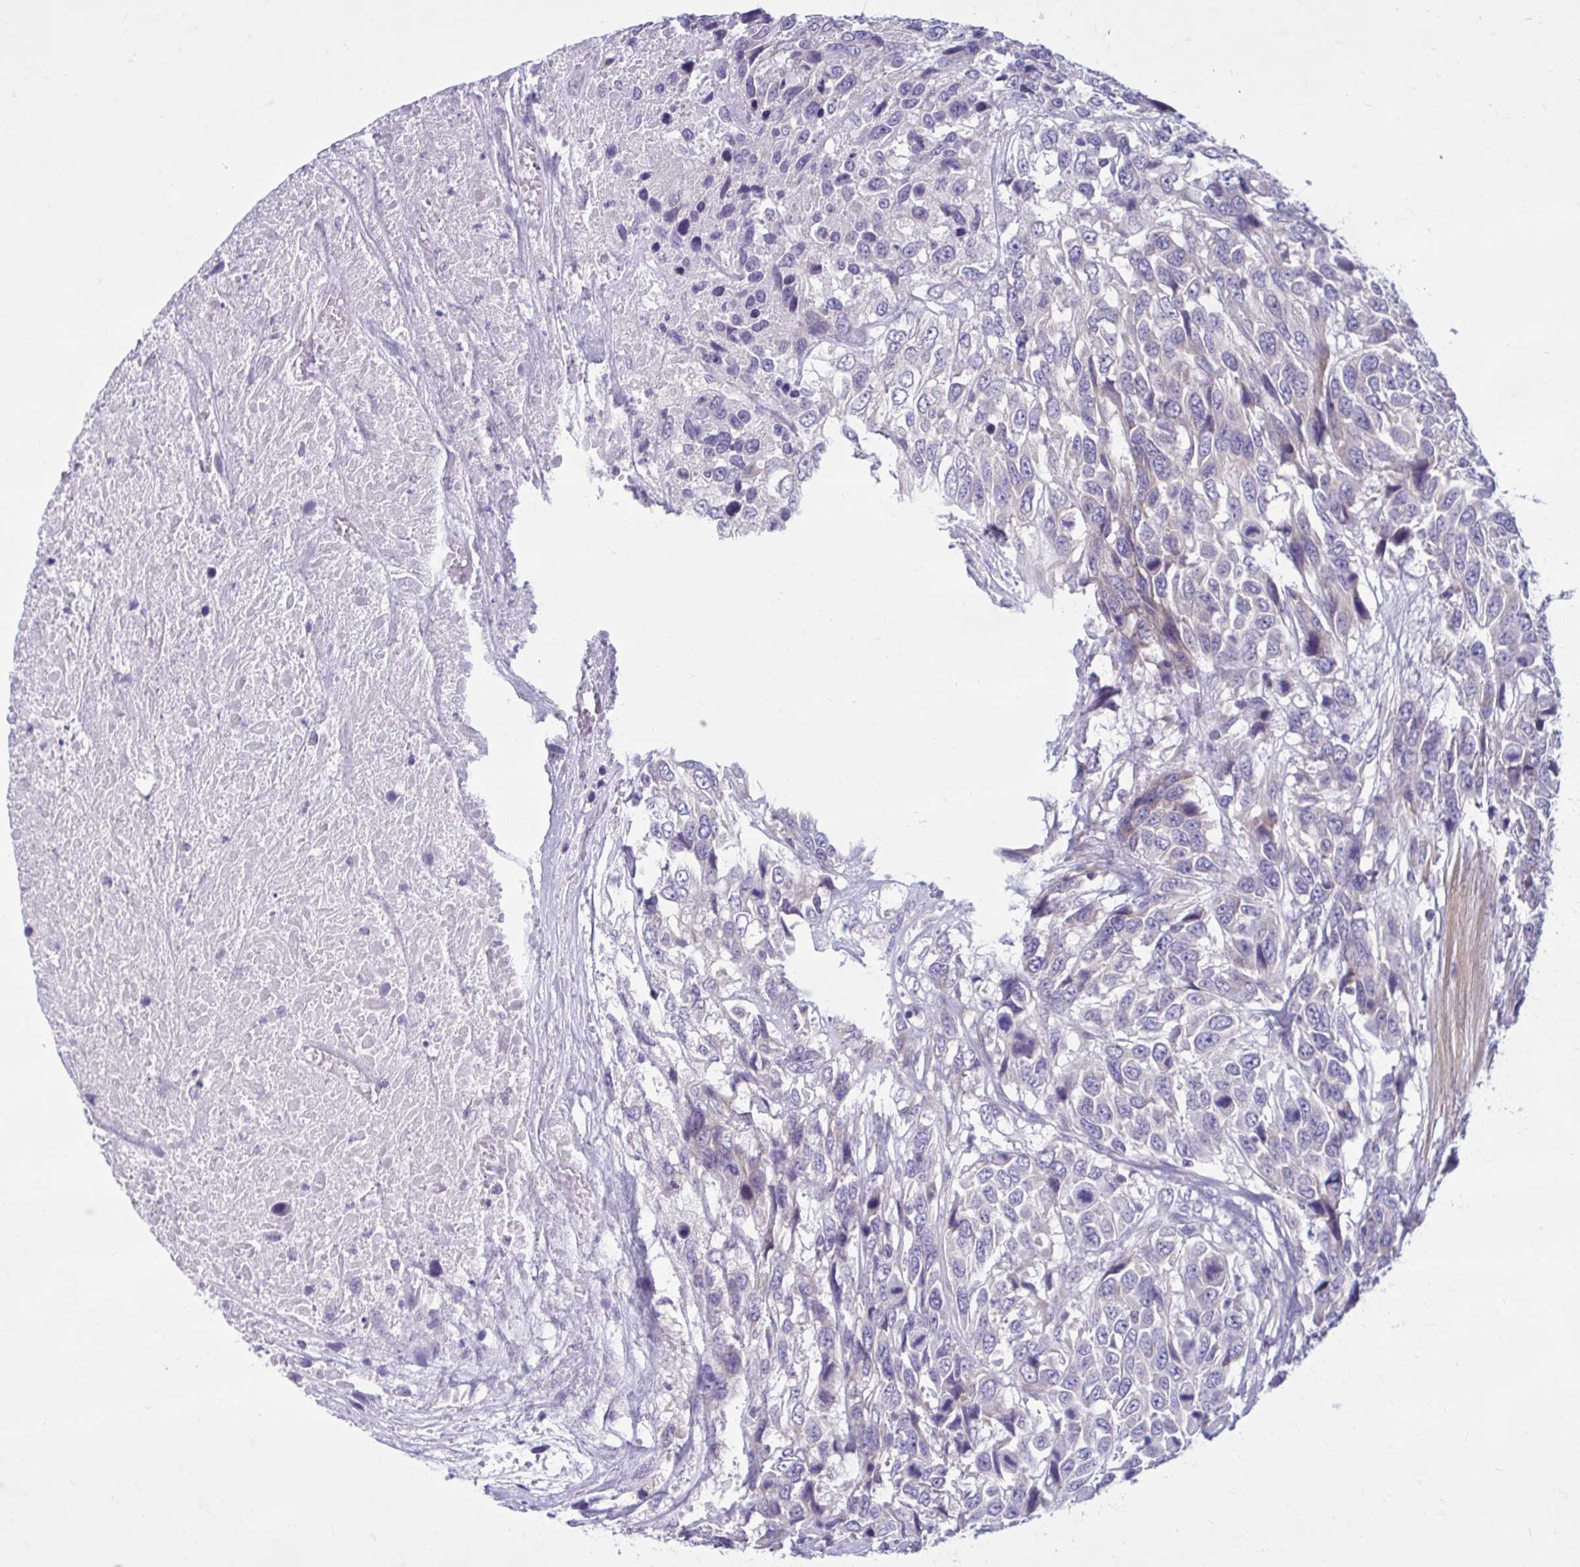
{"staining": {"intensity": "negative", "quantity": "none", "location": "none"}, "tissue": "urothelial cancer", "cell_type": "Tumor cells", "image_type": "cancer", "snomed": [{"axis": "morphology", "description": "Urothelial carcinoma, High grade"}, {"axis": "topography", "description": "Urinary bladder"}], "caption": "Immunohistochemical staining of high-grade urothelial carcinoma exhibits no significant positivity in tumor cells.", "gene": "GIGYF2", "patient": {"sex": "female", "age": 70}}